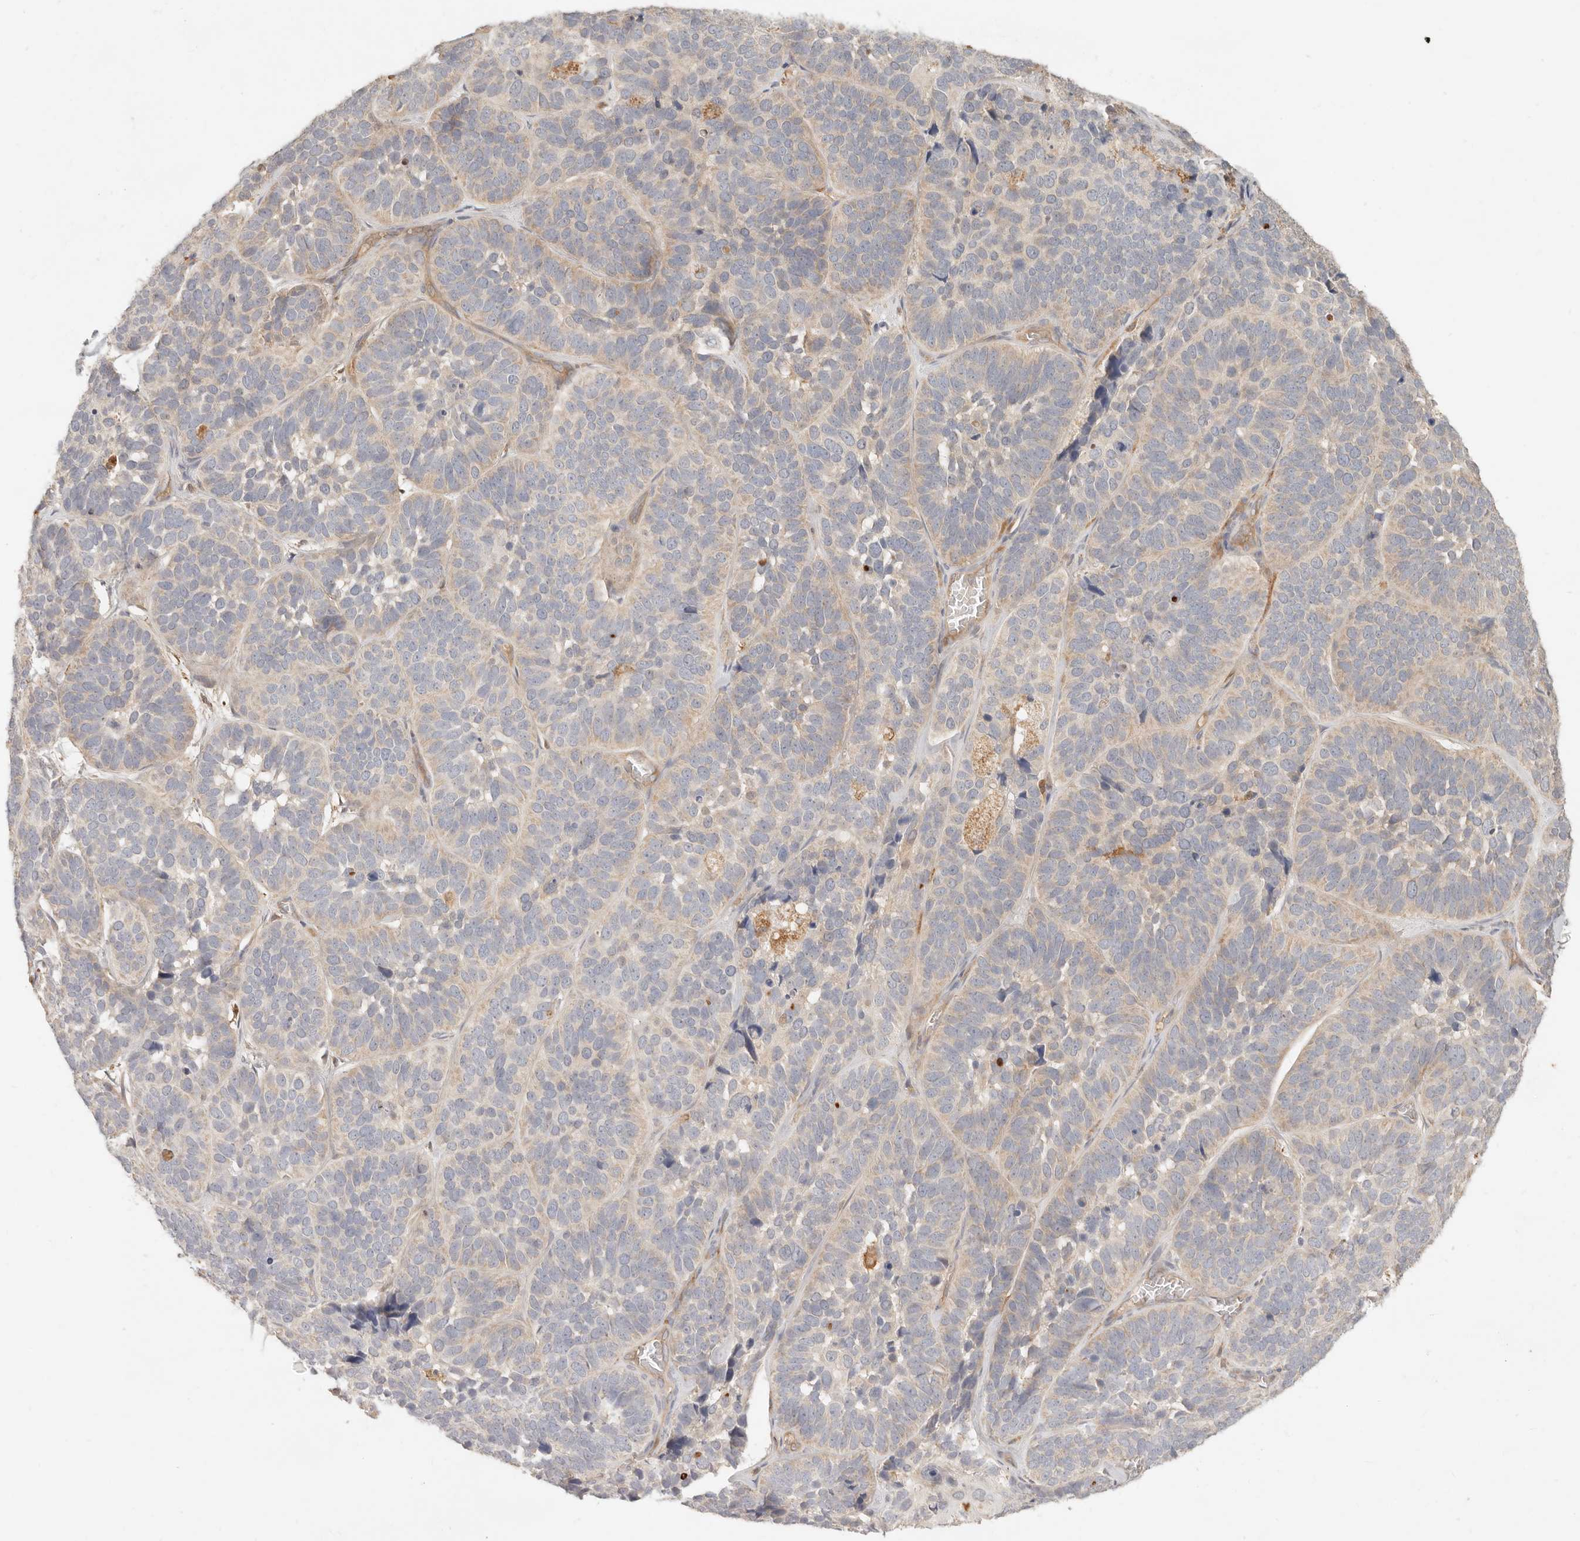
{"staining": {"intensity": "negative", "quantity": "none", "location": "none"}, "tissue": "skin cancer", "cell_type": "Tumor cells", "image_type": "cancer", "snomed": [{"axis": "morphology", "description": "Basal cell carcinoma"}, {"axis": "topography", "description": "Skin"}], "caption": "DAB (3,3'-diaminobenzidine) immunohistochemical staining of skin cancer (basal cell carcinoma) reveals no significant staining in tumor cells.", "gene": "NECAP2", "patient": {"sex": "male", "age": 62}}